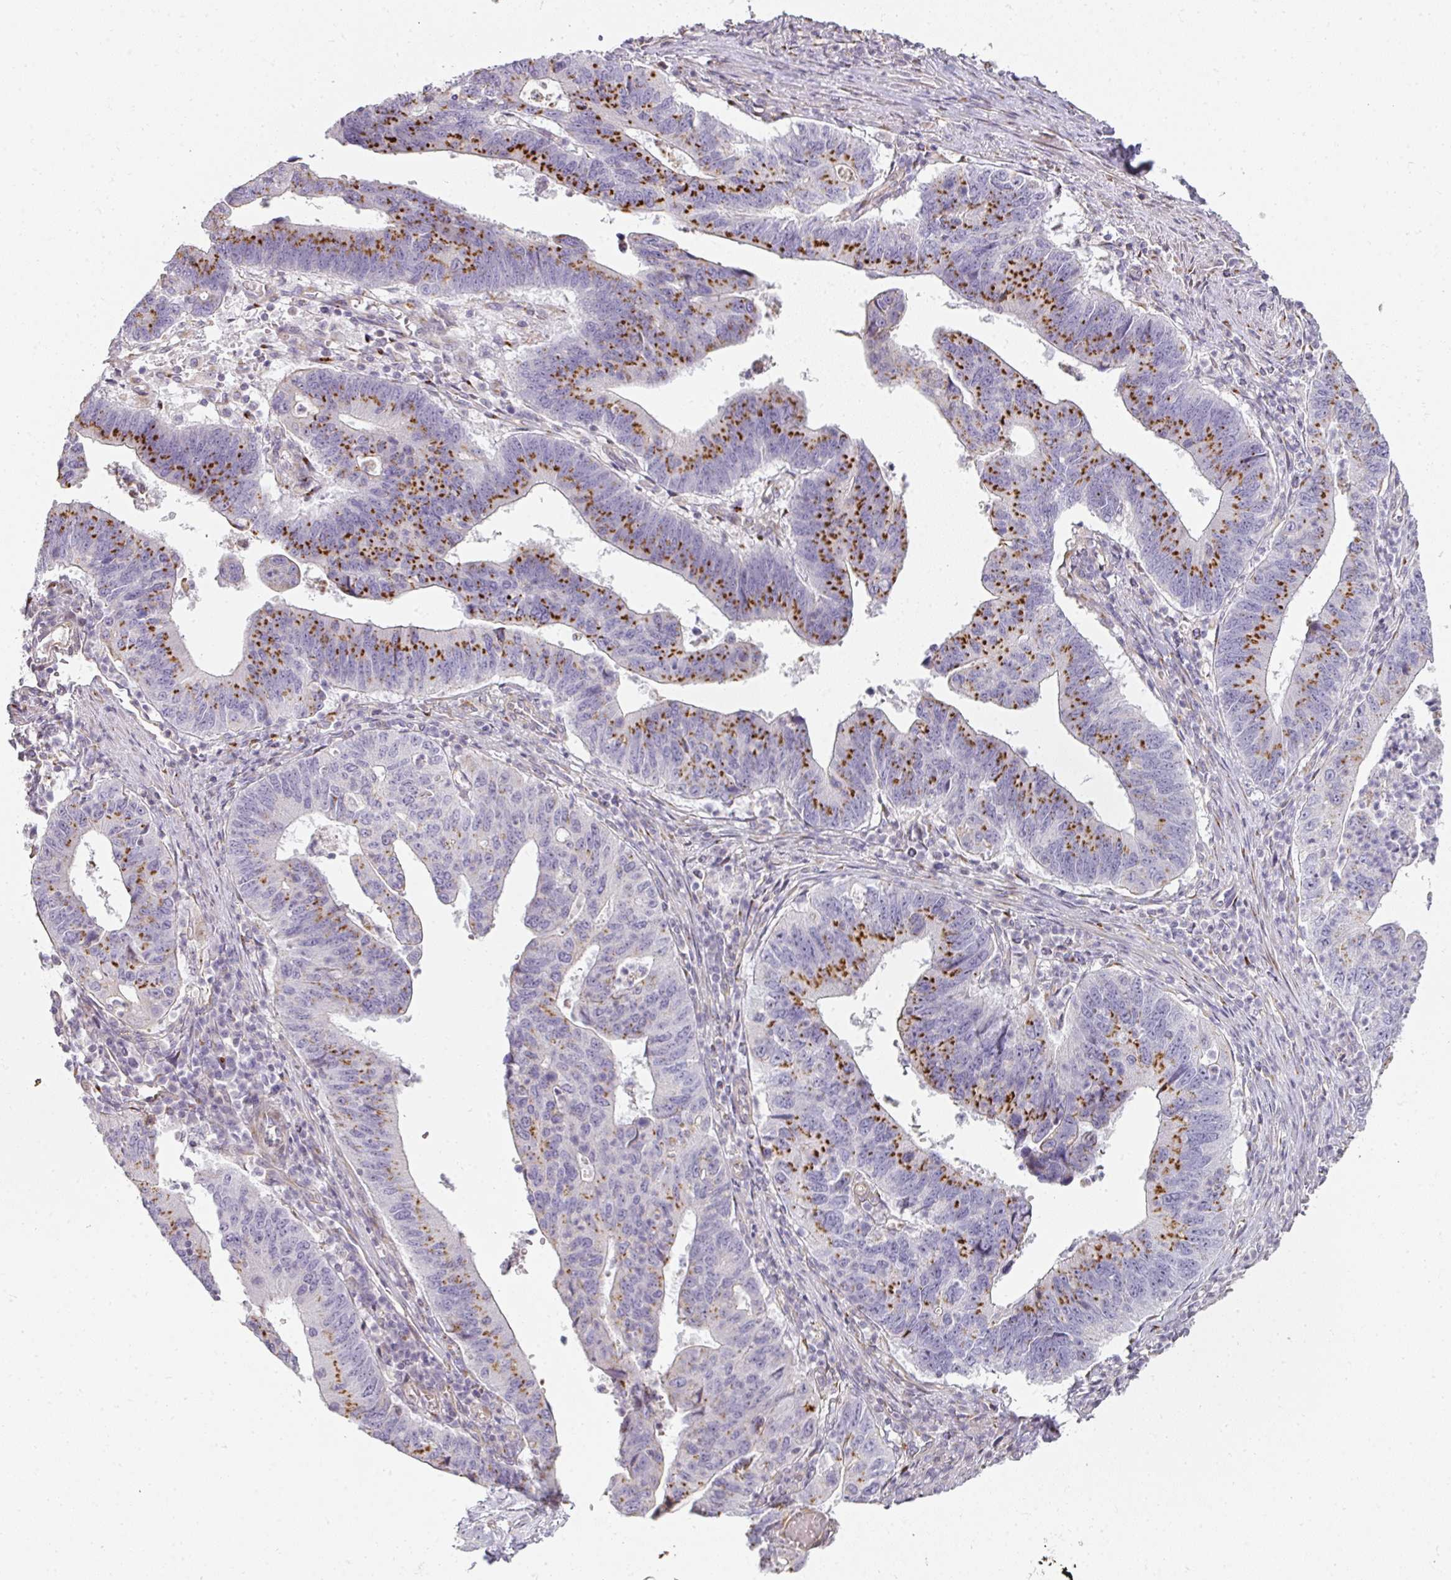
{"staining": {"intensity": "moderate", "quantity": "25%-75%", "location": "cytoplasmic/membranous"}, "tissue": "stomach cancer", "cell_type": "Tumor cells", "image_type": "cancer", "snomed": [{"axis": "morphology", "description": "Adenocarcinoma, NOS"}, {"axis": "topography", "description": "Stomach"}], "caption": "This photomicrograph reveals immunohistochemistry staining of human stomach adenocarcinoma, with medium moderate cytoplasmic/membranous staining in approximately 25%-75% of tumor cells.", "gene": "ATP8B2", "patient": {"sex": "male", "age": 59}}